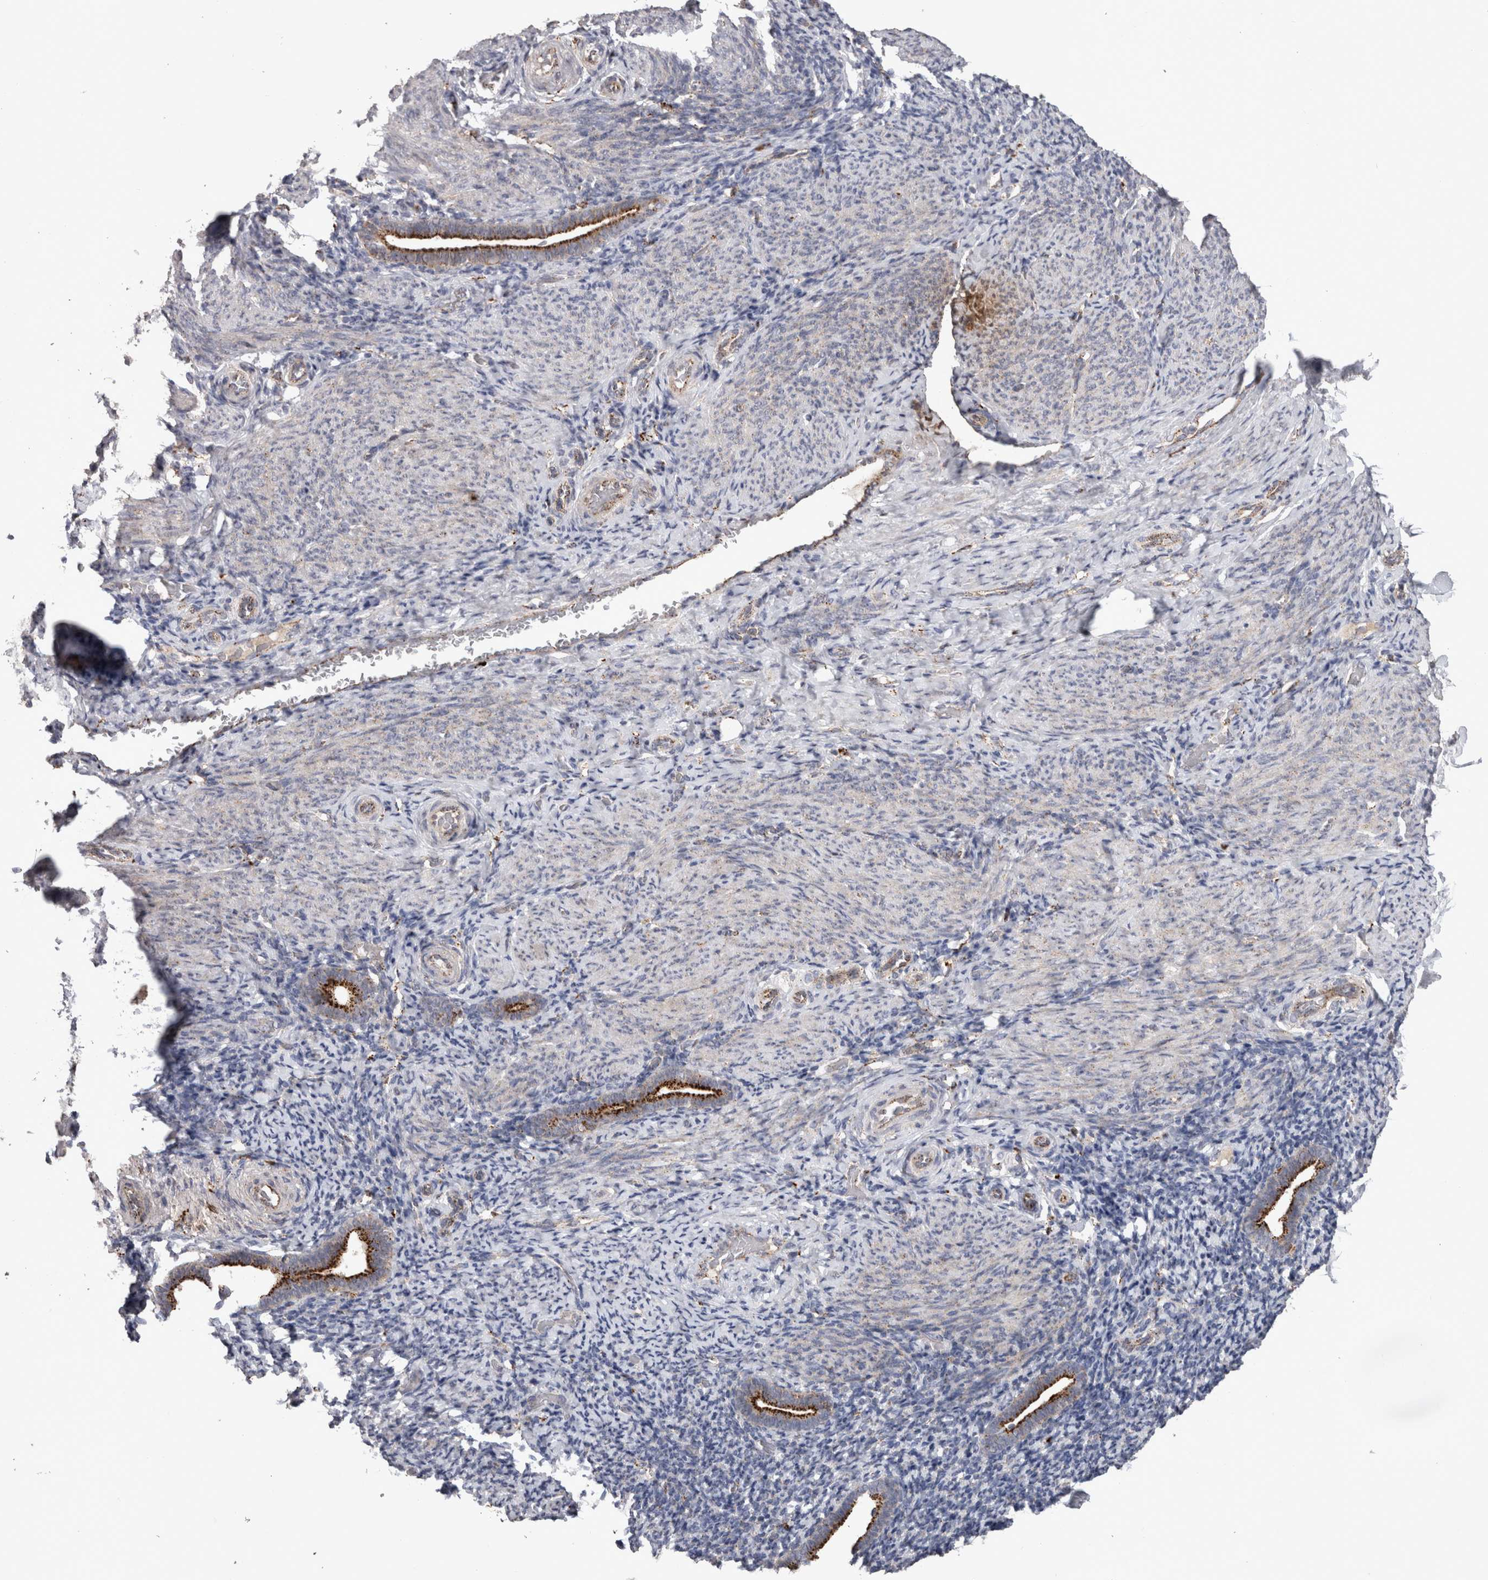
{"staining": {"intensity": "weak", "quantity": ">75%", "location": "cytoplasmic/membranous"}, "tissue": "endometrium", "cell_type": "Cells in endometrial stroma", "image_type": "normal", "snomed": [{"axis": "morphology", "description": "Normal tissue, NOS"}, {"axis": "topography", "description": "Endometrium"}], "caption": "IHC histopathology image of normal human endometrium stained for a protein (brown), which exhibits low levels of weak cytoplasmic/membranous expression in about >75% of cells in endometrial stroma.", "gene": "CTSZ", "patient": {"sex": "female", "age": 51}}